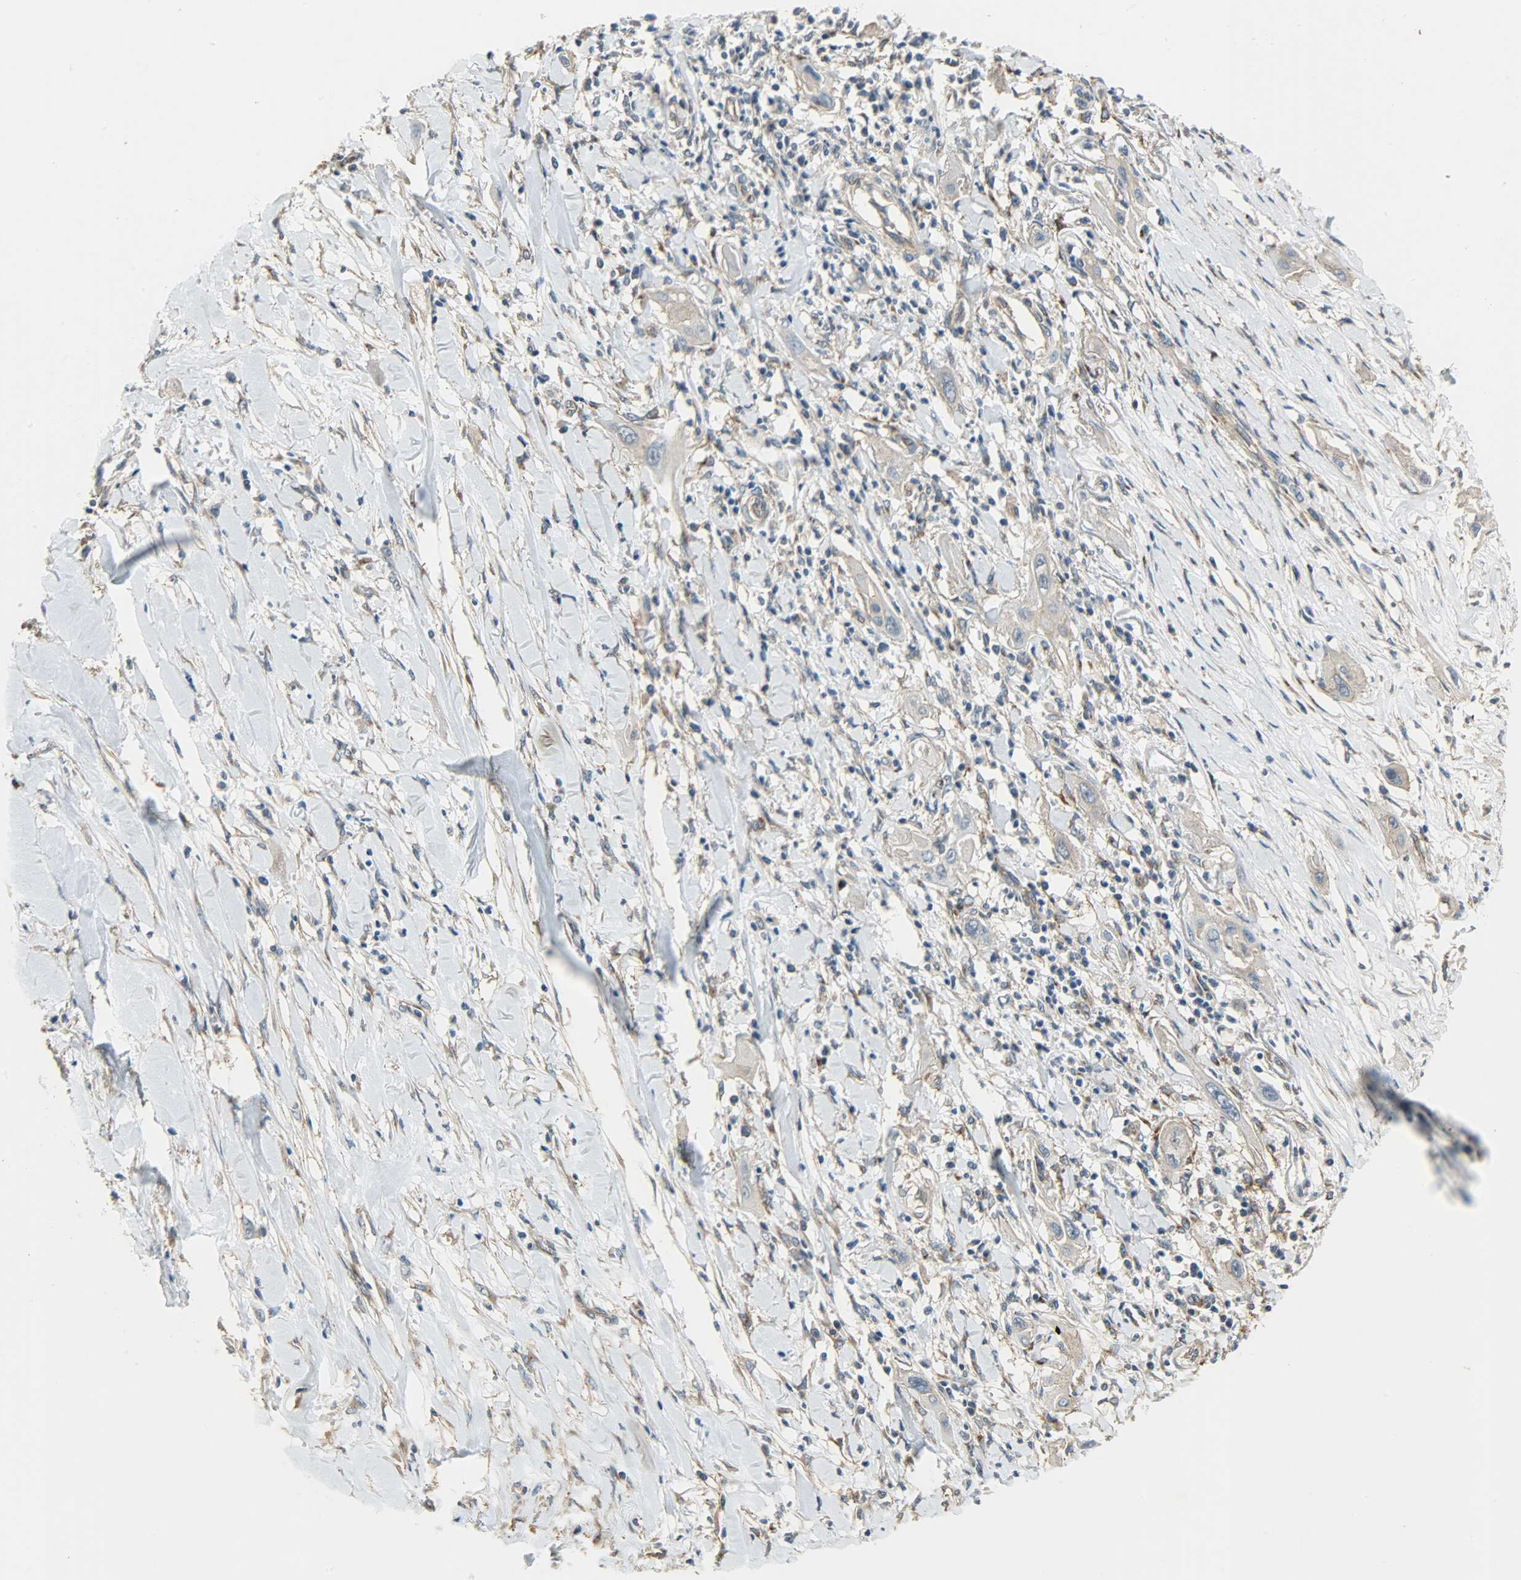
{"staining": {"intensity": "weak", "quantity": ">75%", "location": "cytoplasmic/membranous"}, "tissue": "lung cancer", "cell_type": "Tumor cells", "image_type": "cancer", "snomed": [{"axis": "morphology", "description": "Squamous cell carcinoma, NOS"}, {"axis": "topography", "description": "Lung"}], "caption": "Immunohistochemical staining of lung cancer reveals low levels of weak cytoplasmic/membranous protein positivity in about >75% of tumor cells. (DAB (3,3'-diaminobenzidine) = brown stain, brightfield microscopy at high magnification).", "gene": "KIAA1217", "patient": {"sex": "female", "age": 47}}